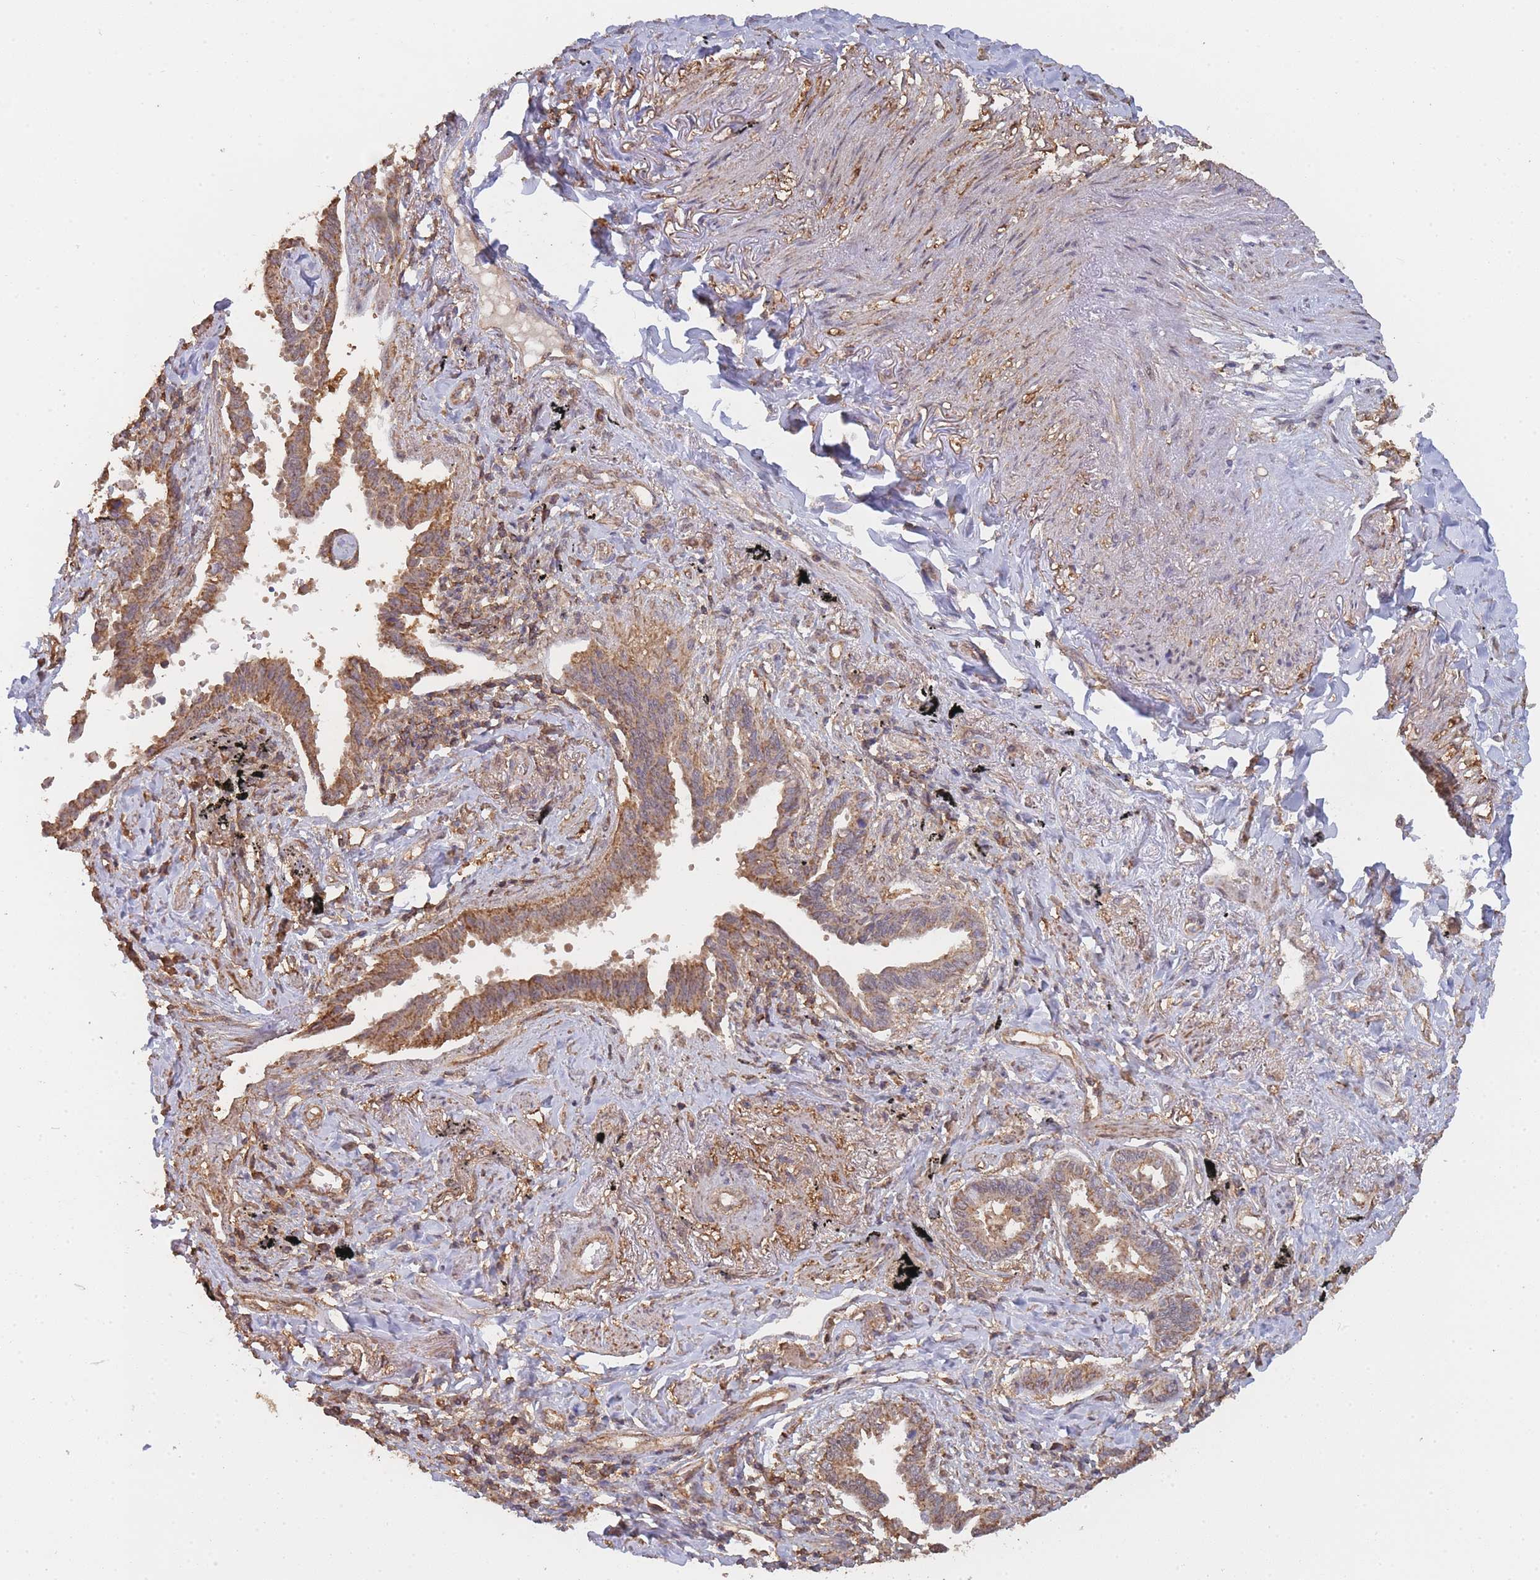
{"staining": {"intensity": "moderate", "quantity": ">75%", "location": "cytoplasmic/membranous"}, "tissue": "lung cancer", "cell_type": "Tumor cells", "image_type": "cancer", "snomed": [{"axis": "morphology", "description": "Adenocarcinoma, NOS"}, {"axis": "topography", "description": "Lung"}], "caption": "Adenocarcinoma (lung) tissue reveals moderate cytoplasmic/membranous positivity in about >75% of tumor cells, visualized by immunohistochemistry.", "gene": "METRN", "patient": {"sex": "male", "age": 67}}